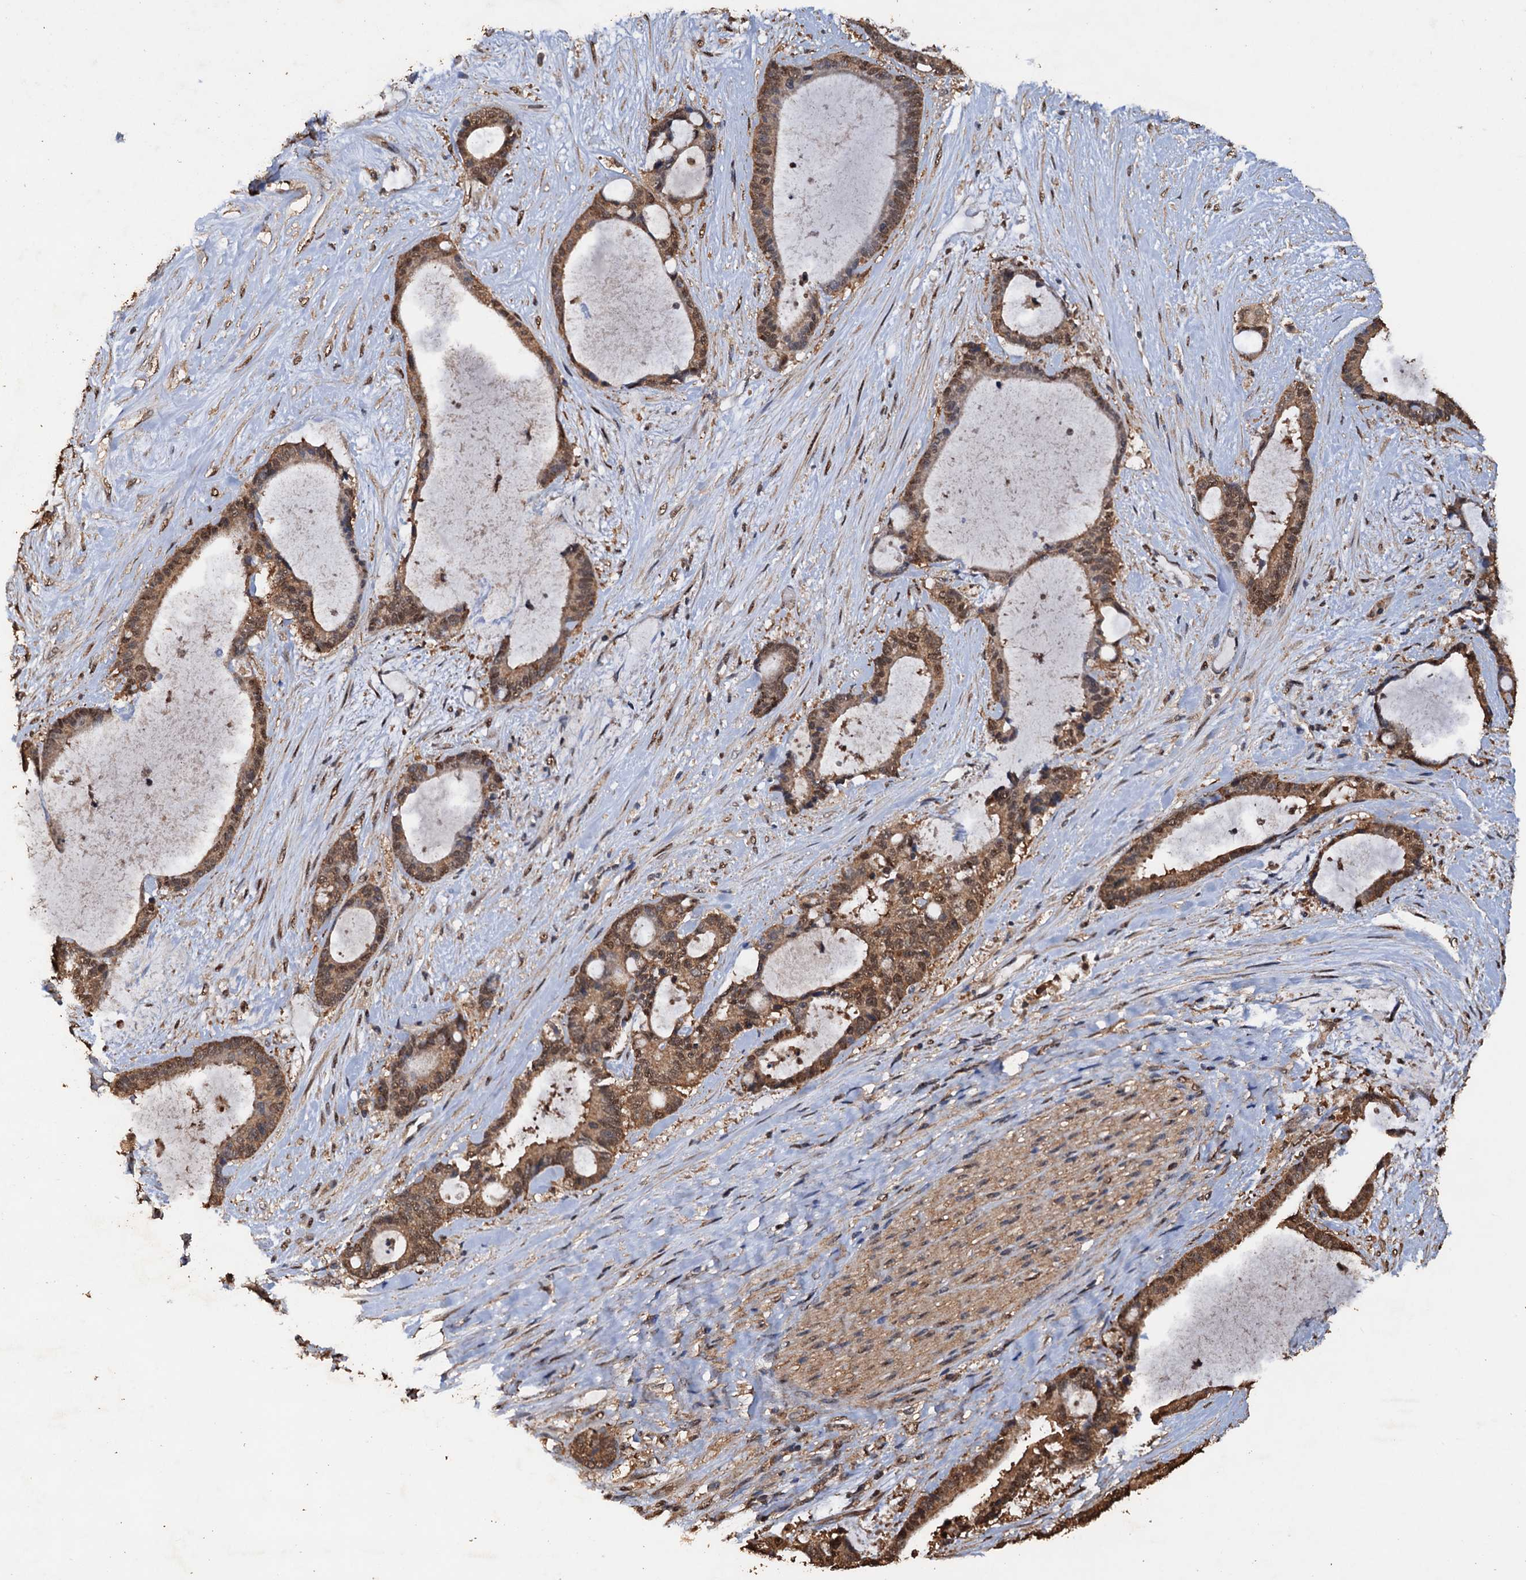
{"staining": {"intensity": "moderate", "quantity": ">75%", "location": "cytoplasmic/membranous,nuclear"}, "tissue": "liver cancer", "cell_type": "Tumor cells", "image_type": "cancer", "snomed": [{"axis": "morphology", "description": "Normal tissue, NOS"}, {"axis": "morphology", "description": "Cholangiocarcinoma"}, {"axis": "topography", "description": "Liver"}, {"axis": "topography", "description": "Peripheral nerve tissue"}], "caption": "Approximately >75% of tumor cells in human cholangiocarcinoma (liver) display moderate cytoplasmic/membranous and nuclear protein staining as visualized by brown immunohistochemical staining.", "gene": "PSMD9", "patient": {"sex": "female", "age": 73}}